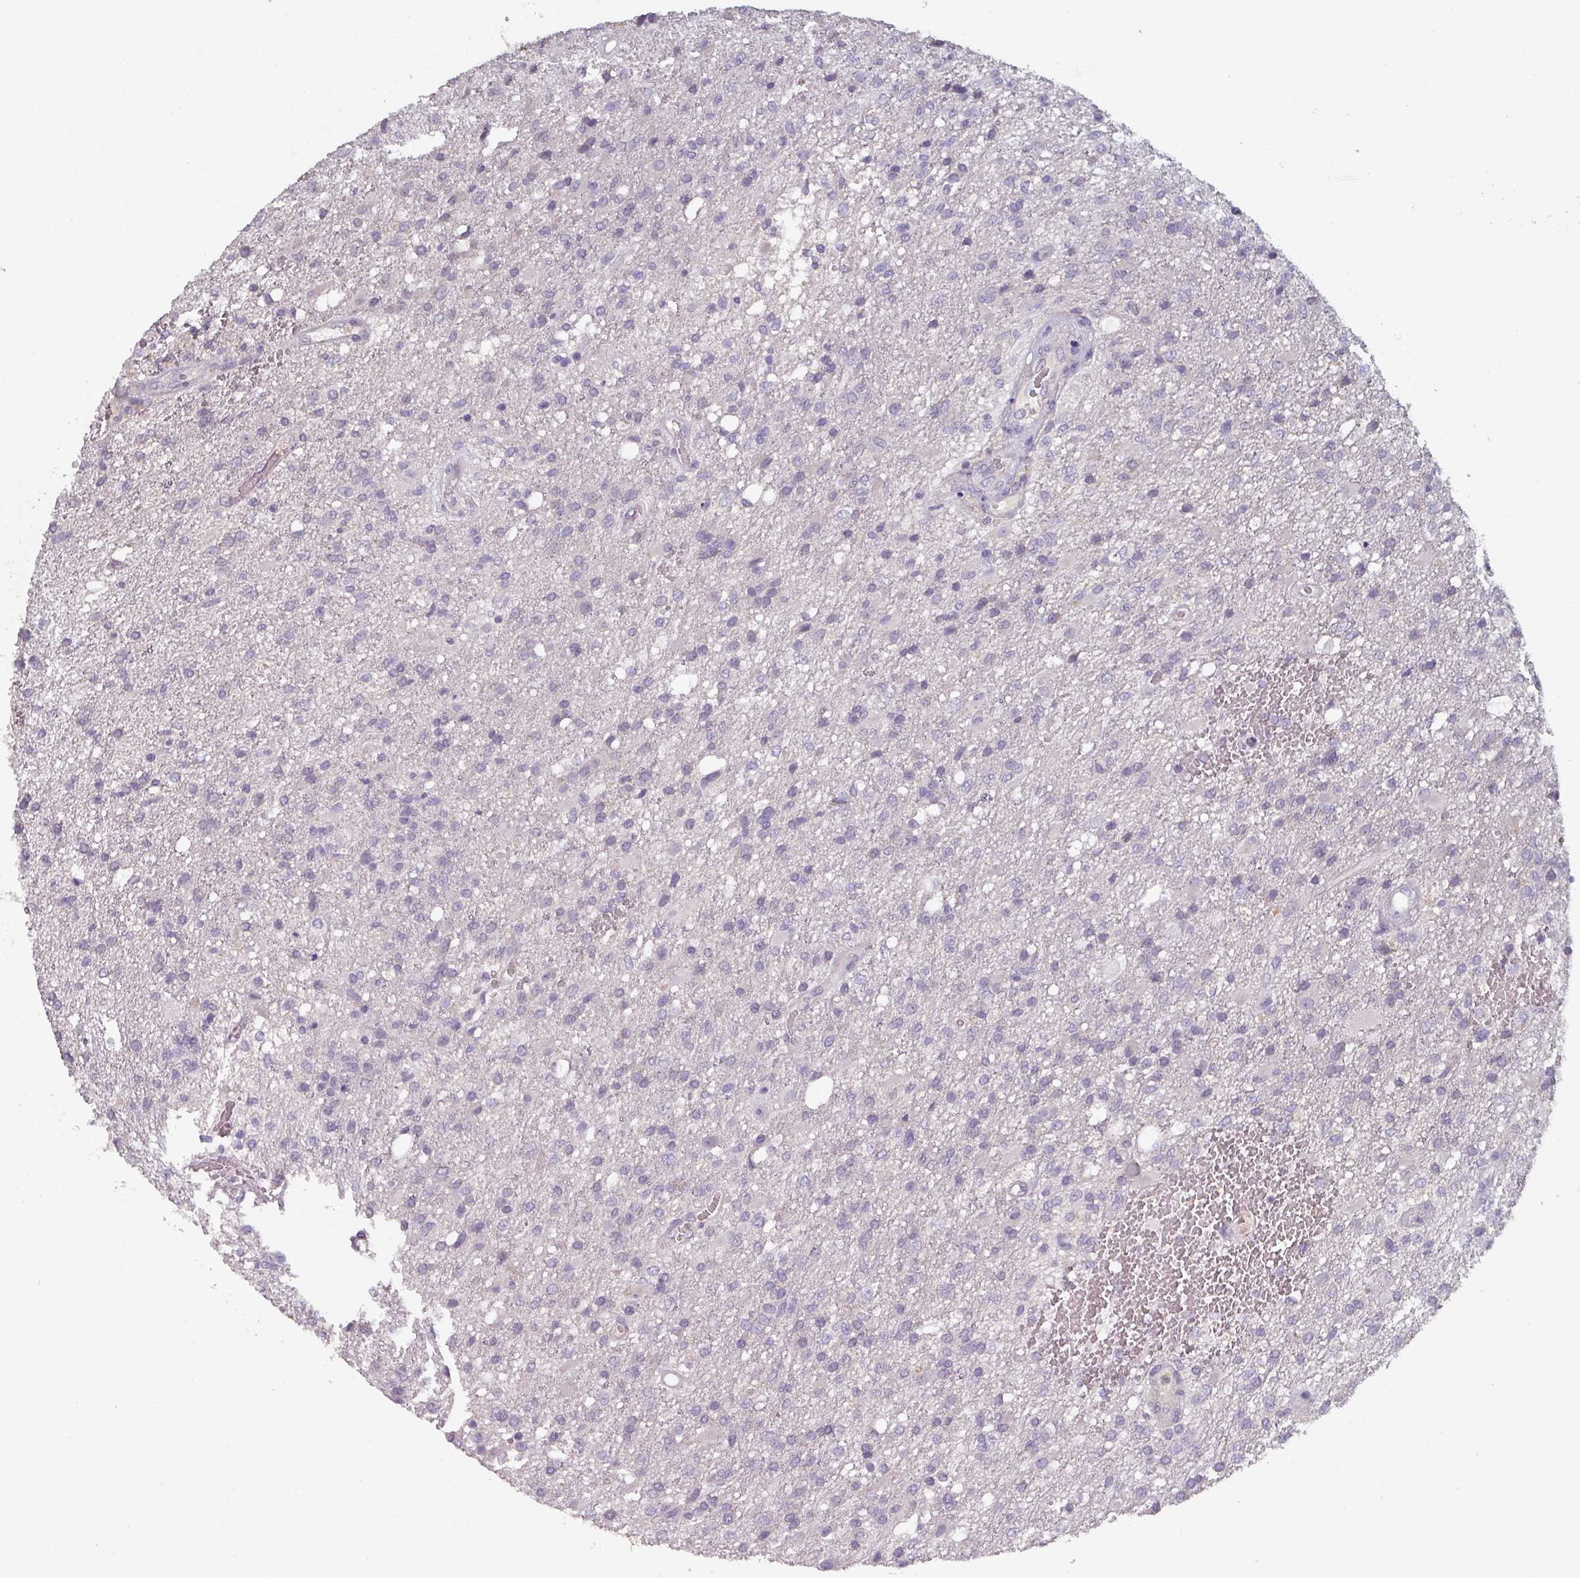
{"staining": {"intensity": "negative", "quantity": "none", "location": "none"}, "tissue": "glioma", "cell_type": "Tumor cells", "image_type": "cancer", "snomed": [{"axis": "morphology", "description": "Glioma, malignant, High grade"}, {"axis": "topography", "description": "Brain"}], "caption": "This is an immunohistochemistry (IHC) photomicrograph of human malignant glioma (high-grade). There is no staining in tumor cells.", "gene": "PRAMEF8", "patient": {"sex": "female", "age": 74}}